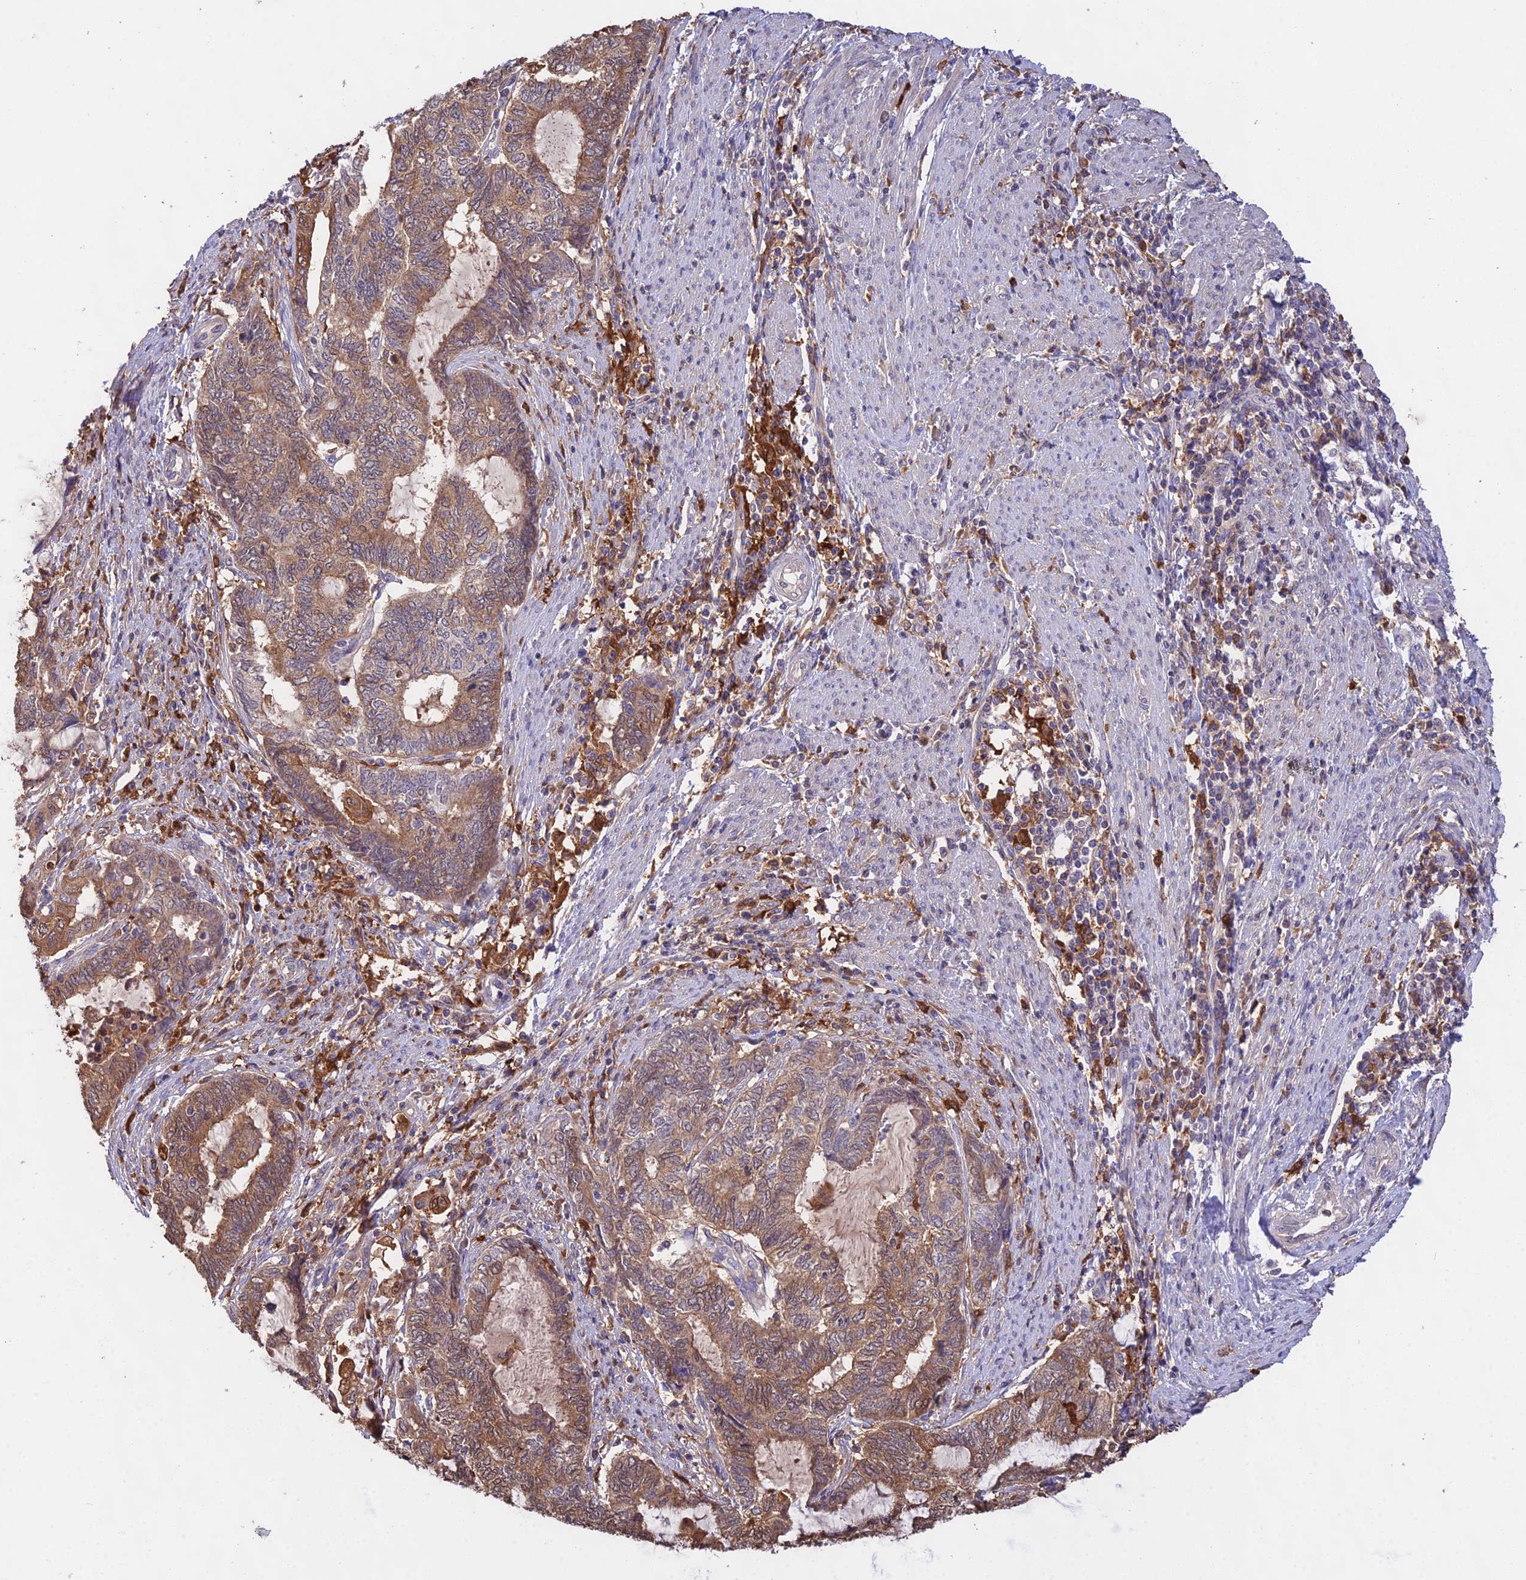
{"staining": {"intensity": "moderate", "quantity": ">75%", "location": "cytoplasmic/membranous"}, "tissue": "endometrial cancer", "cell_type": "Tumor cells", "image_type": "cancer", "snomed": [{"axis": "morphology", "description": "Adenocarcinoma, NOS"}, {"axis": "topography", "description": "Uterus"}, {"axis": "topography", "description": "Endometrium"}], "caption": "A histopathology image of adenocarcinoma (endometrial) stained for a protein exhibits moderate cytoplasmic/membranous brown staining in tumor cells.", "gene": "FBP1", "patient": {"sex": "female", "age": 70}}